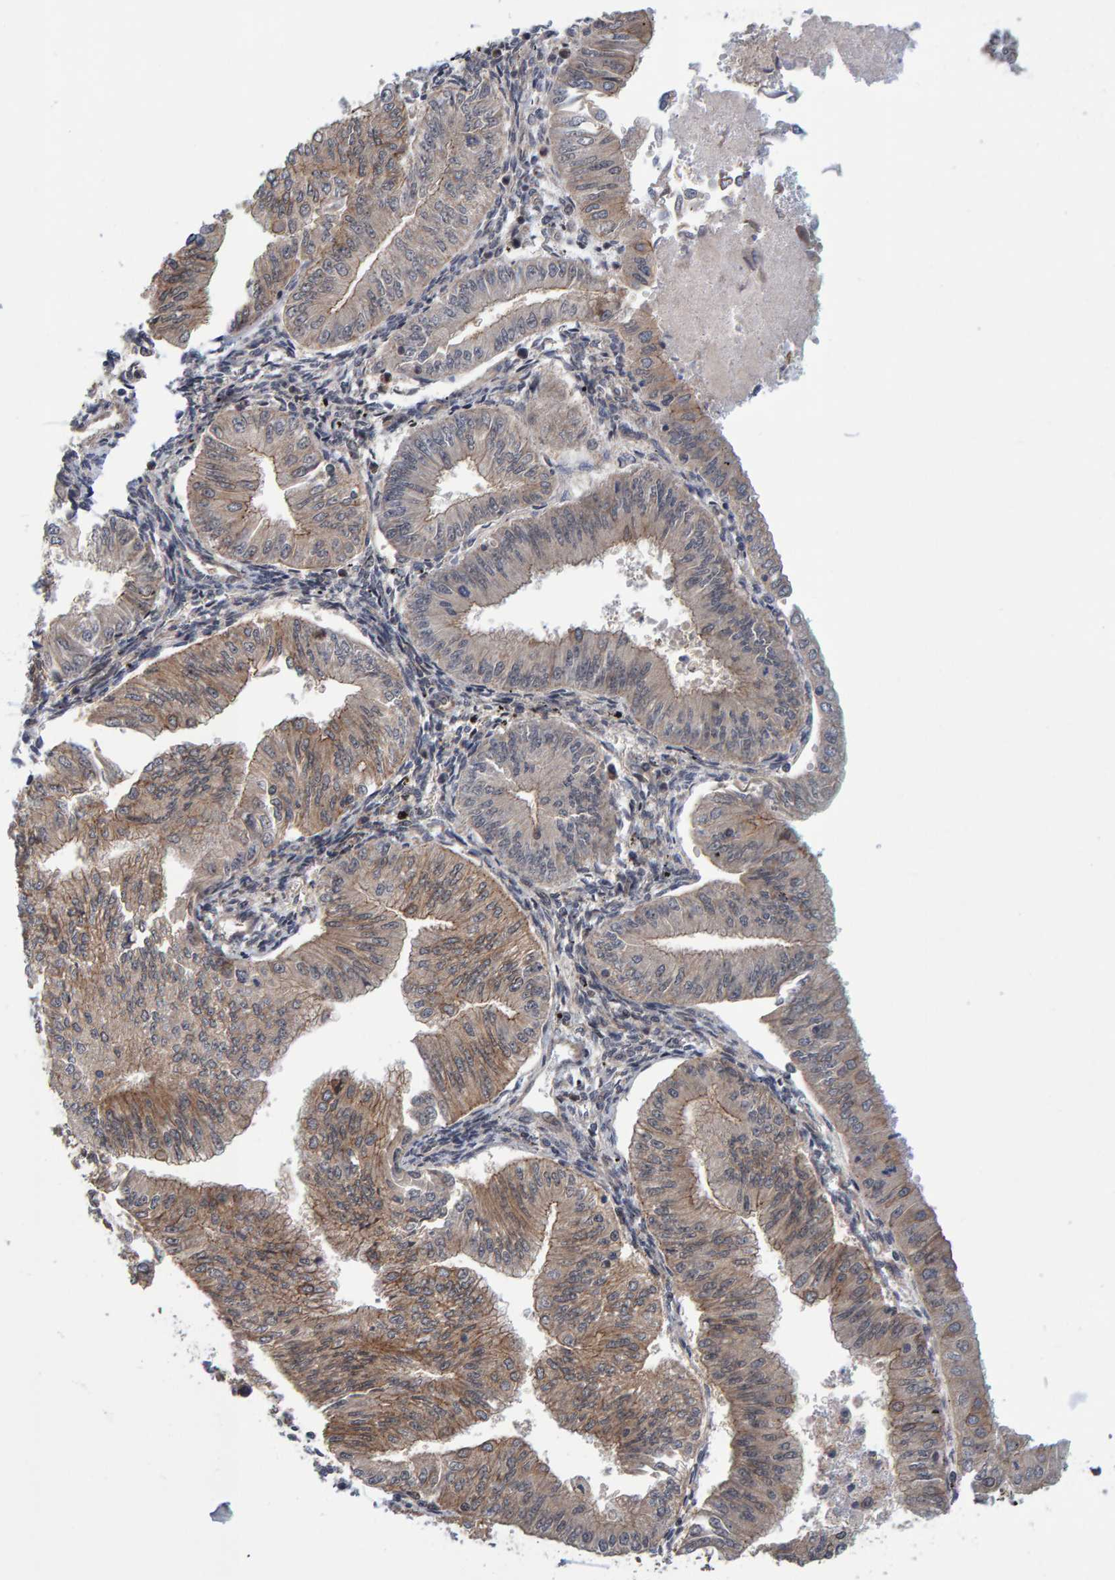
{"staining": {"intensity": "moderate", "quantity": "25%-75%", "location": "cytoplasmic/membranous"}, "tissue": "endometrial cancer", "cell_type": "Tumor cells", "image_type": "cancer", "snomed": [{"axis": "morphology", "description": "Normal tissue, NOS"}, {"axis": "morphology", "description": "Adenocarcinoma, NOS"}, {"axis": "topography", "description": "Endometrium"}], "caption": "Immunohistochemistry (DAB) staining of adenocarcinoma (endometrial) exhibits moderate cytoplasmic/membranous protein expression in approximately 25%-75% of tumor cells. The staining was performed using DAB (3,3'-diaminobenzidine), with brown indicating positive protein expression. Nuclei are stained blue with hematoxylin.", "gene": "SCRN2", "patient": {"sex": "female", "age": 53}}